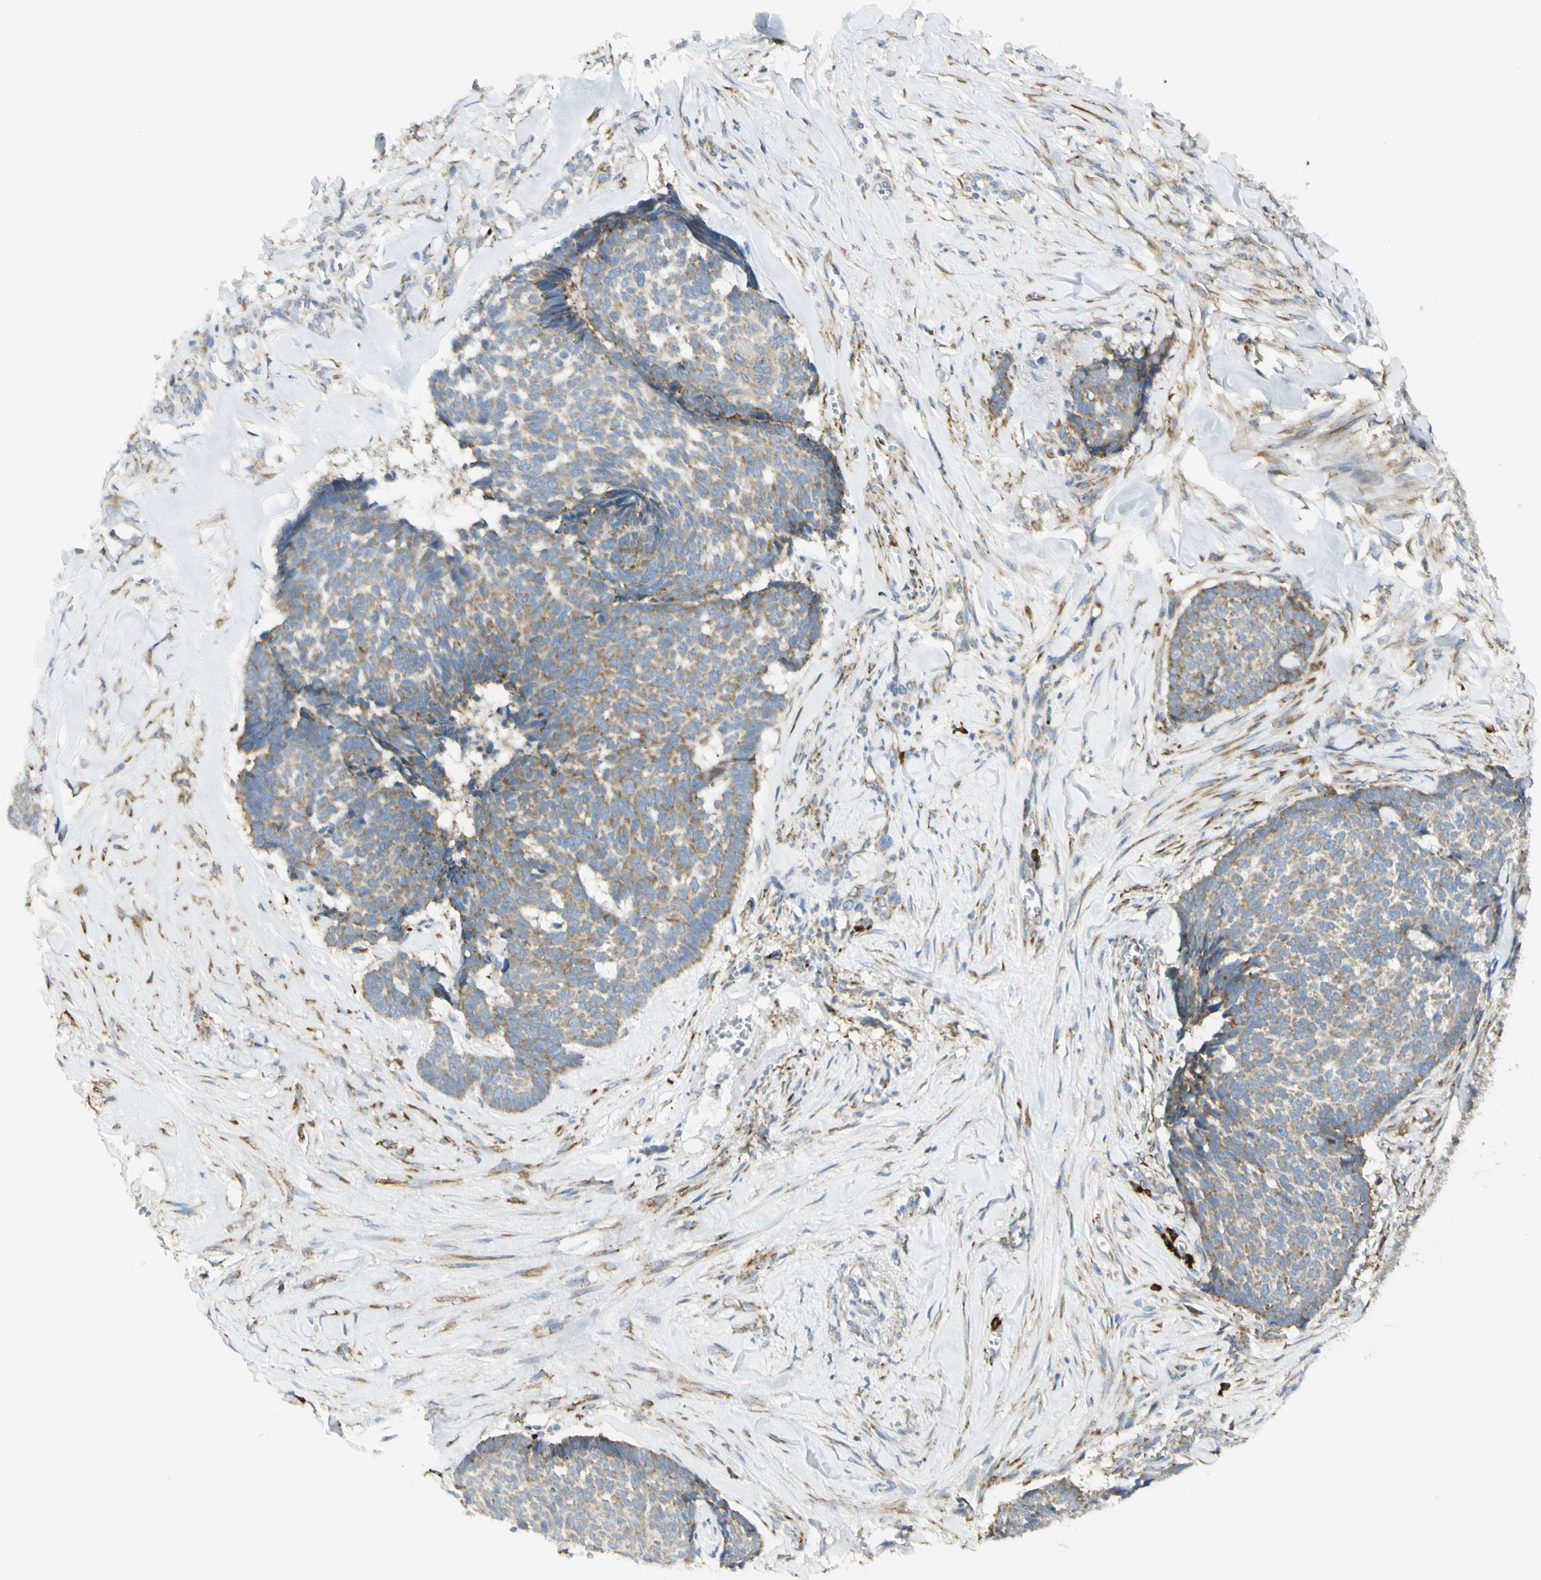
{"staining": {"intensity": "weak", "quantity": "25%-75%", "location": "cytoplasmic/membranous"}, "tissue": "skin cancer", "cell_type": "Tumor cells", "image_type": "cancer", "snomed": [{"axis": "morphology", "description": "Basal cell carcinoma"}, {"axis": "topography", "description": "Skin"}], "caption": "Weak cytoplasmic/membranous expression is seen in about 25%-75% of tumor cells in basal cell carcinoma (skin). The protein is stained brown, and the nuclei are stained in blue (DAB IHC with brightfield microscopy, high magnification).", "gene": "MANF", "patient": {"sex": "male", "age": 84}}